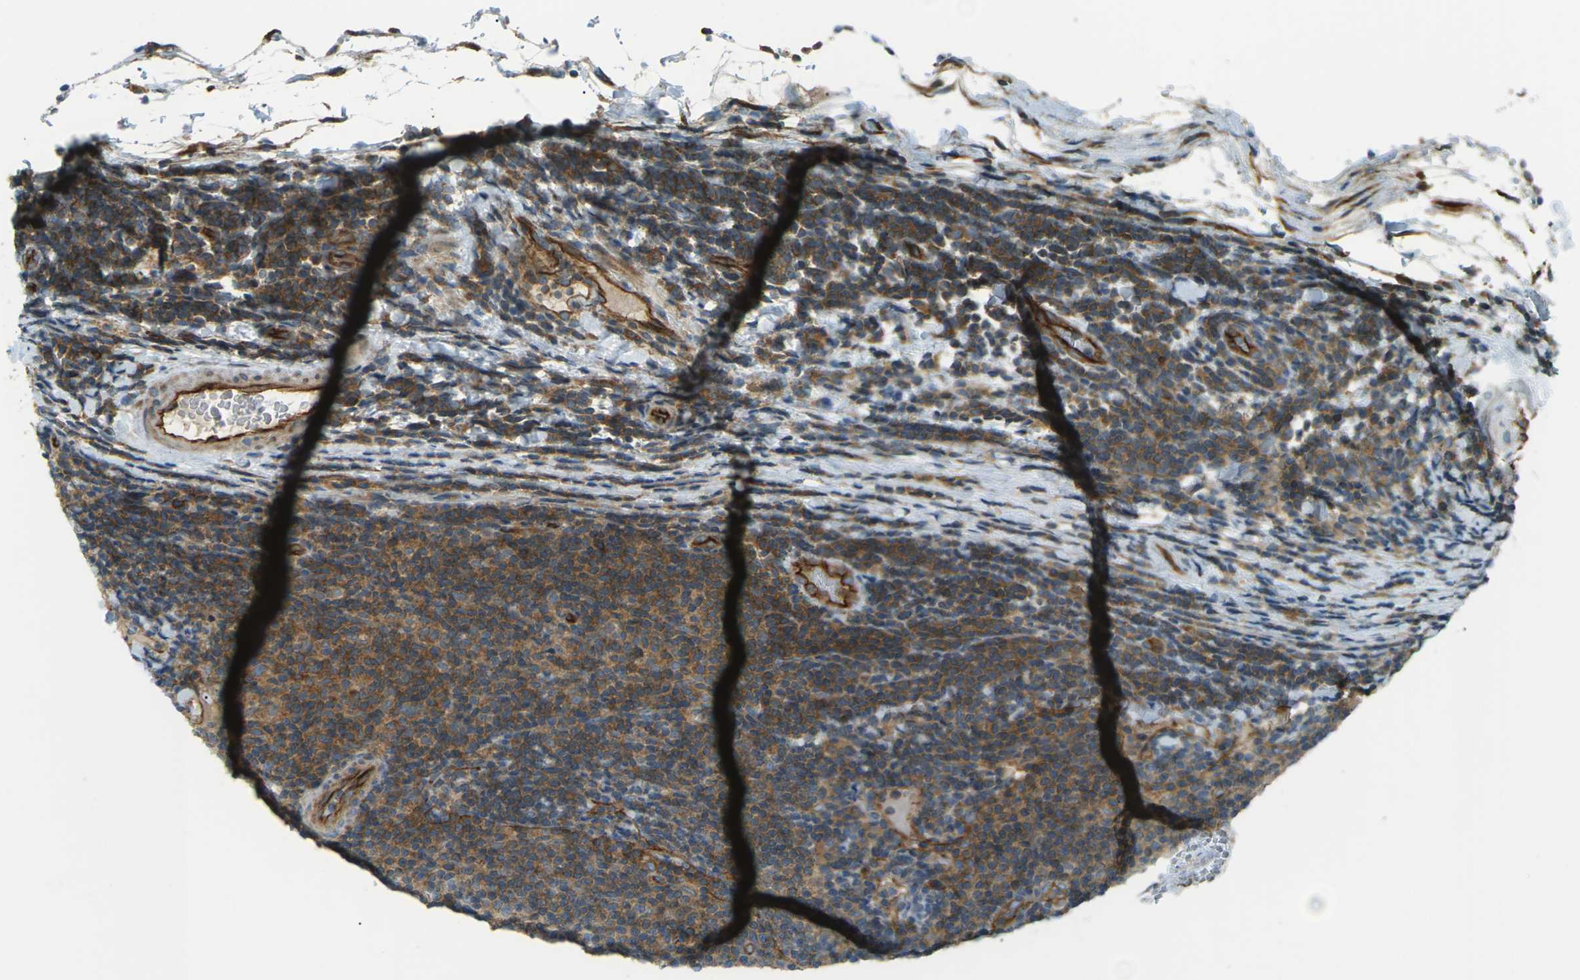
{"staining": {"intensity": "moderate", "quantity": ">75%", "location": "cytoplasmic/membranous"}, "tissue": "lymphoma", "cell_type": "Tumor cells", "image_type": "cancer", "snomed": [{"axis": "morphology", "description": "Malignant lymphoma, non-Hodgkin's type, Low grade"}, {"axis": "topography", "description": "Lymph node"}], "caption": "Tumor cells demonstrate moderate cytoplasmic/membranous staining in approximately >75% of cells in low-grade malignant lymphoma, non-Hodgkin's type.", "gene": "S1PR1", "patient": {"sex": "male", "age": 83}}